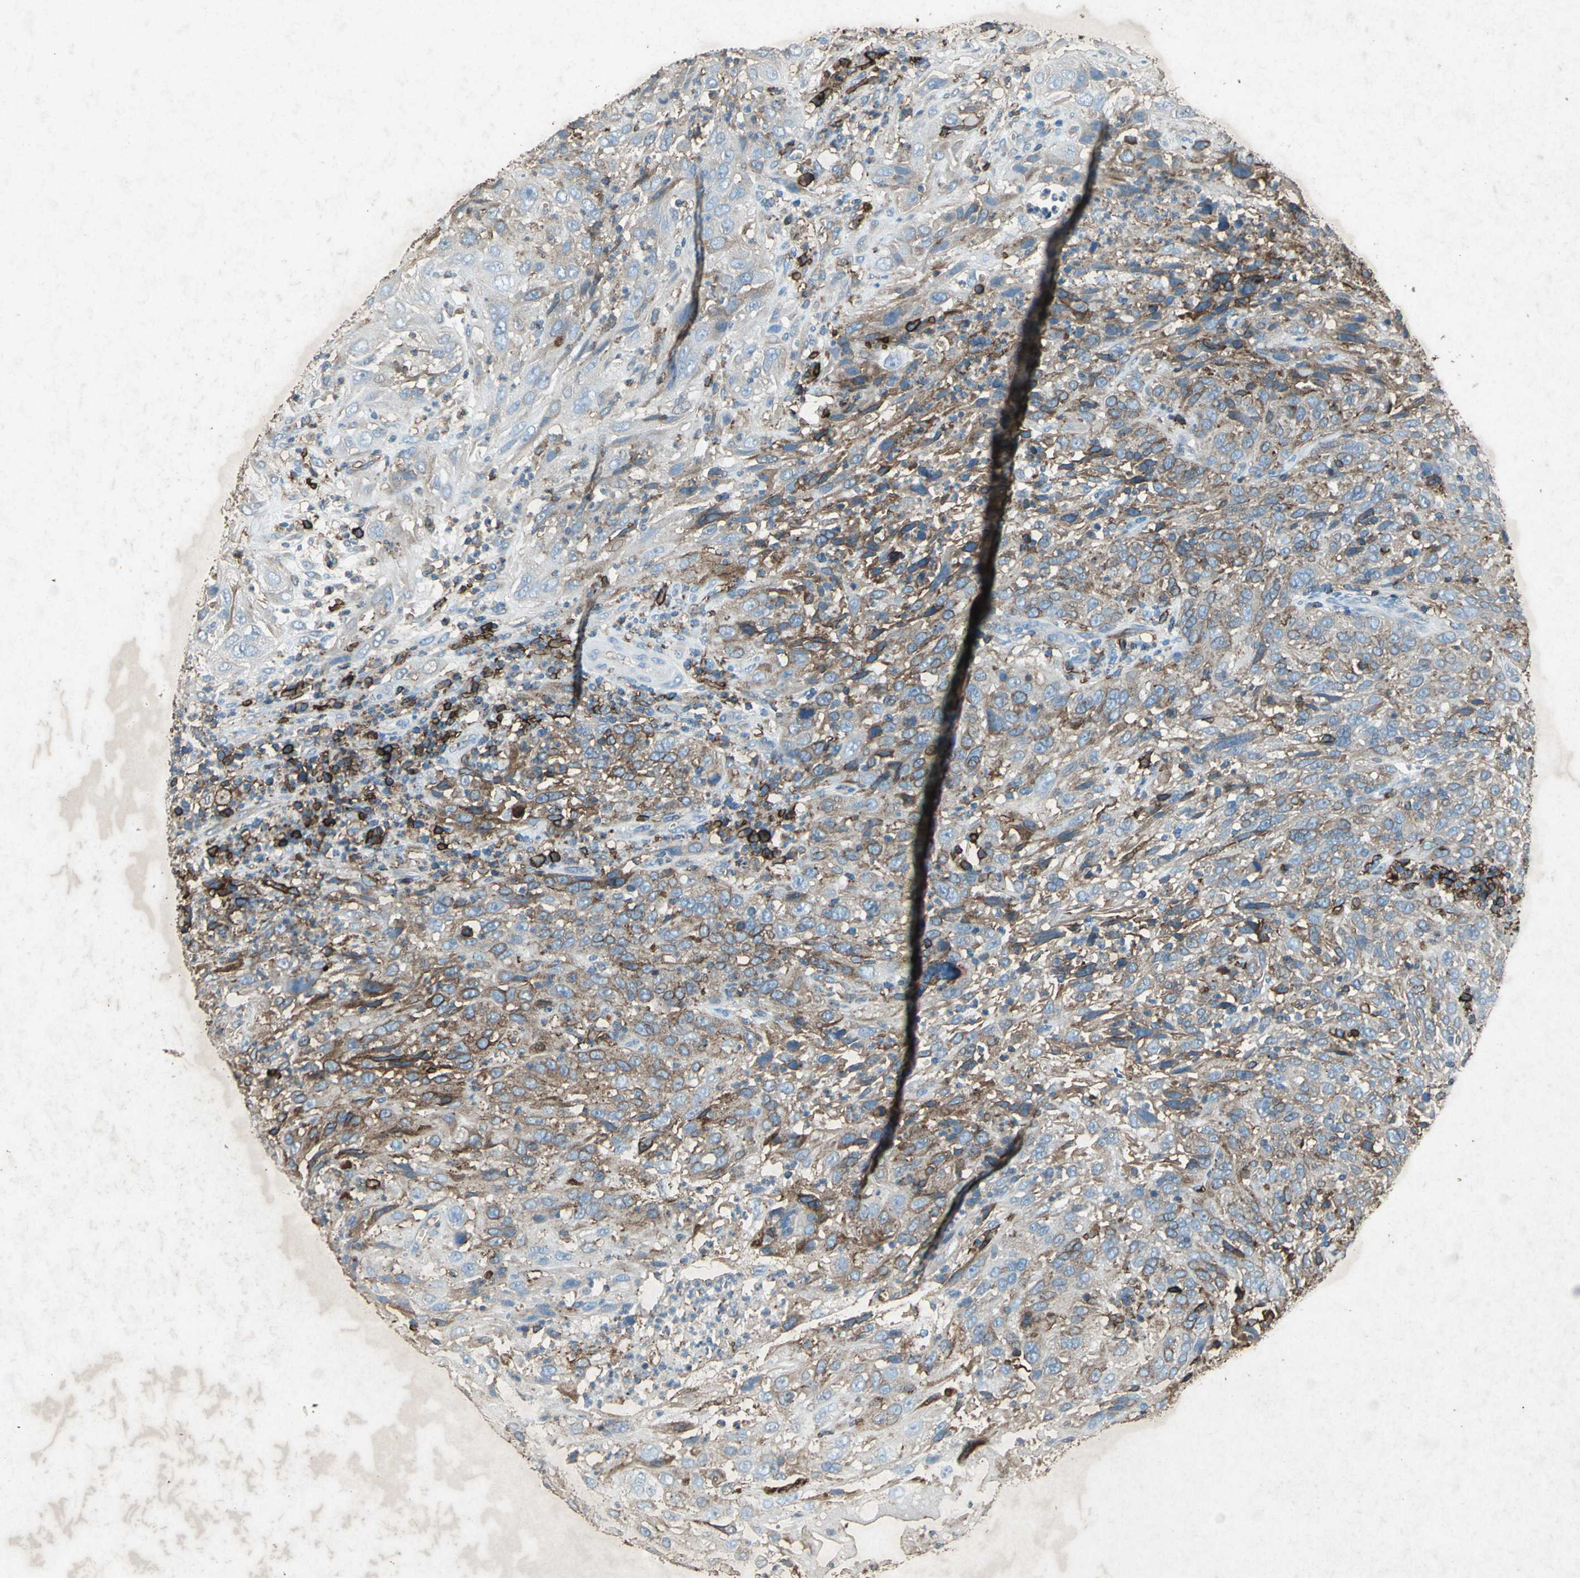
{"staining": {"intensity": "moderate", "quantity": "25%-75%", "location": "cytoplasmic/membranous"}, "tissue": "cervical cancer", "cell_type": "Tumor cells", "image_type": "cancer", "snomed": [{"axis": "morphology", "description": "Squamous cell carcinoma, NOS"}, {"axis": "topography", "description": "Cervix"}], "caption": "Immunohistochemical staining of human squamous cell carcinoma (cervical) demonstrates moderate cytoplasmic/membranous protein expression in about 25%-75% of tumor cells. Nuclei are stained in blue.", "gene": "CCR6", "patient": {"sex": "female", "age": 32}}